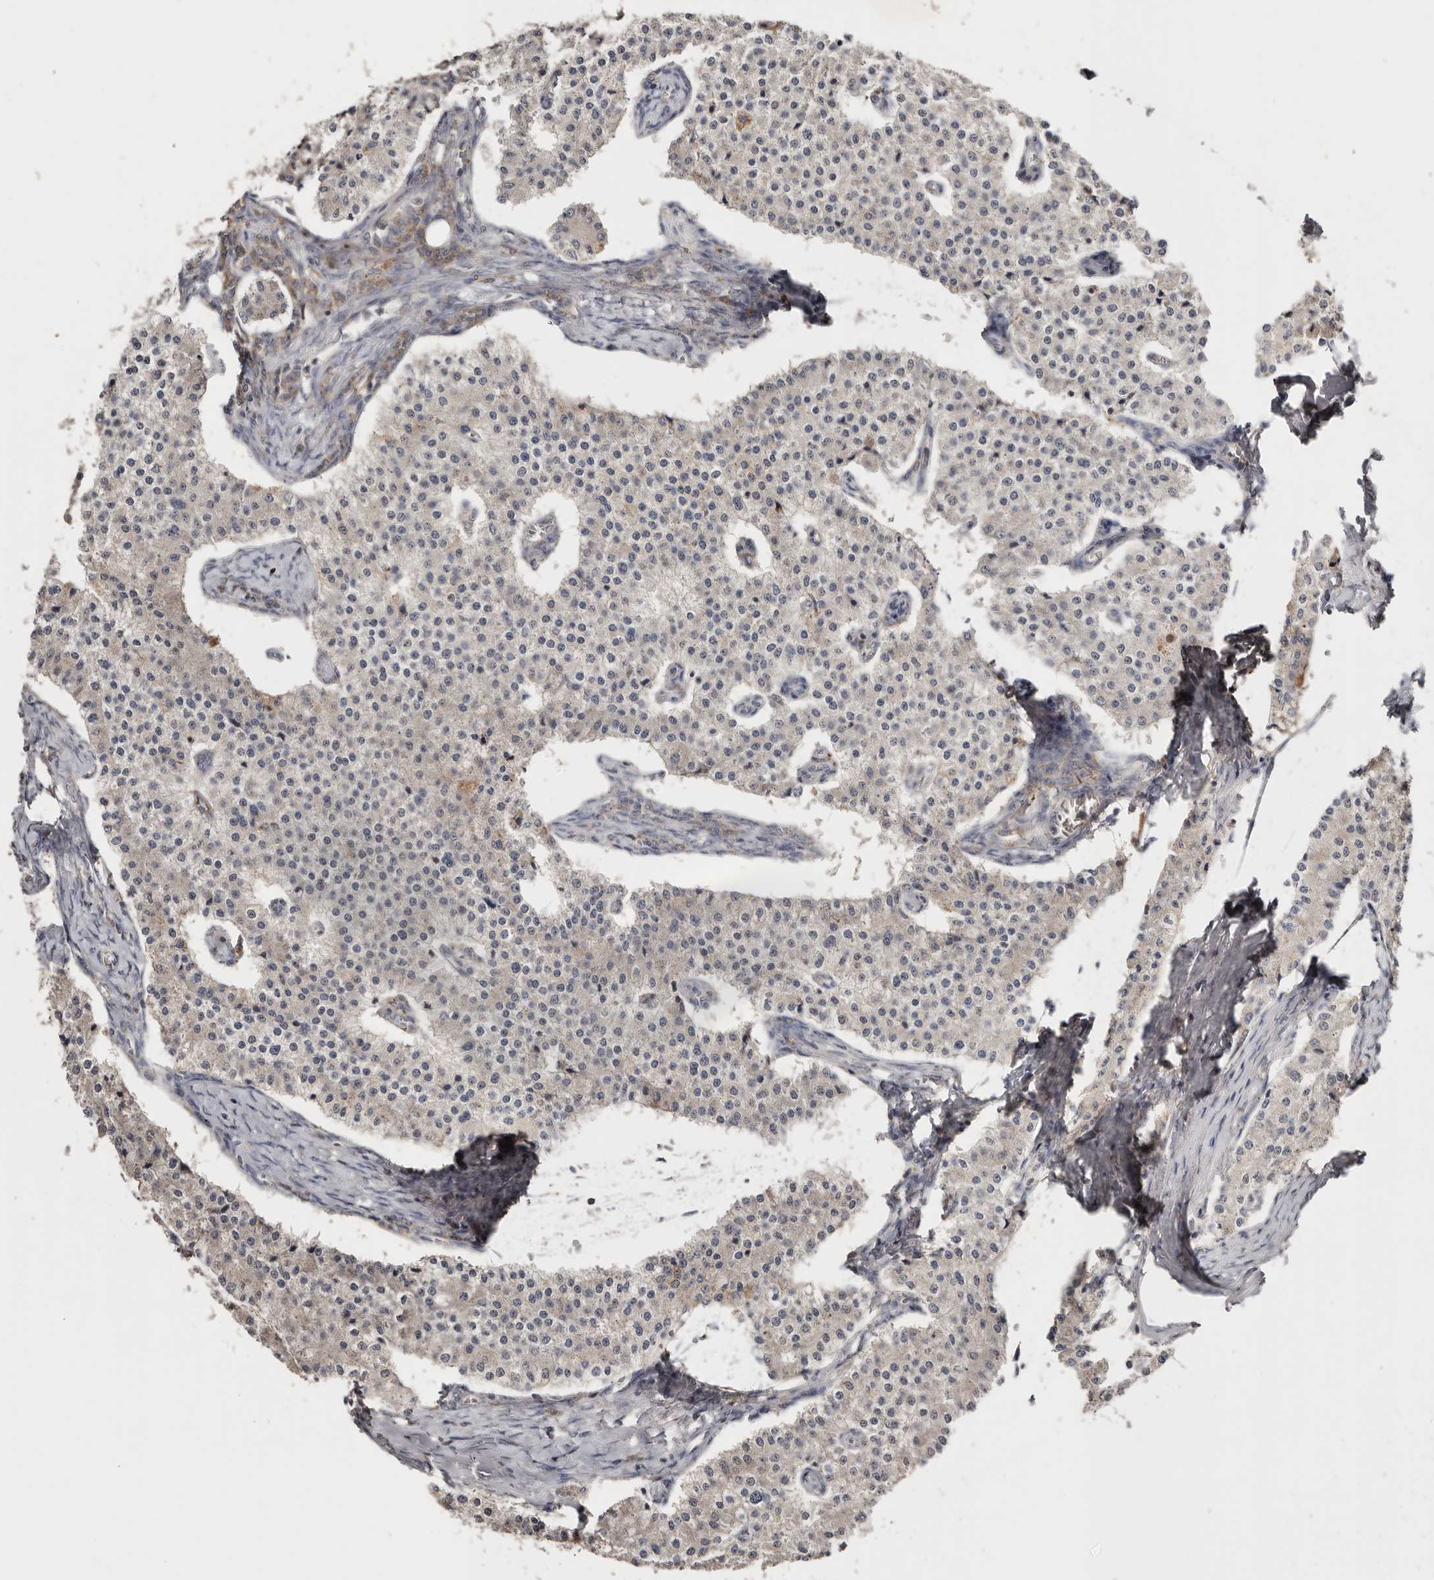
{"staining": {"intensity": "negative", "quantity": "none", "location": "none"}, "tissue": "carcinoid", "cell_type": "Tumor cells", "image_type": "cancer", "snomed": [{"axis": "morphology", "description": "Carcinoid, malignant, NOS"}, {"axis": "topography", "description": "Colon"}], "caption": "A histopathology image of malignant carcinoid stained for a protein reveals no brown staining in tumor cells.", "gene": "SLC39A2", "patient": {"sex": "female", "age": 52}}